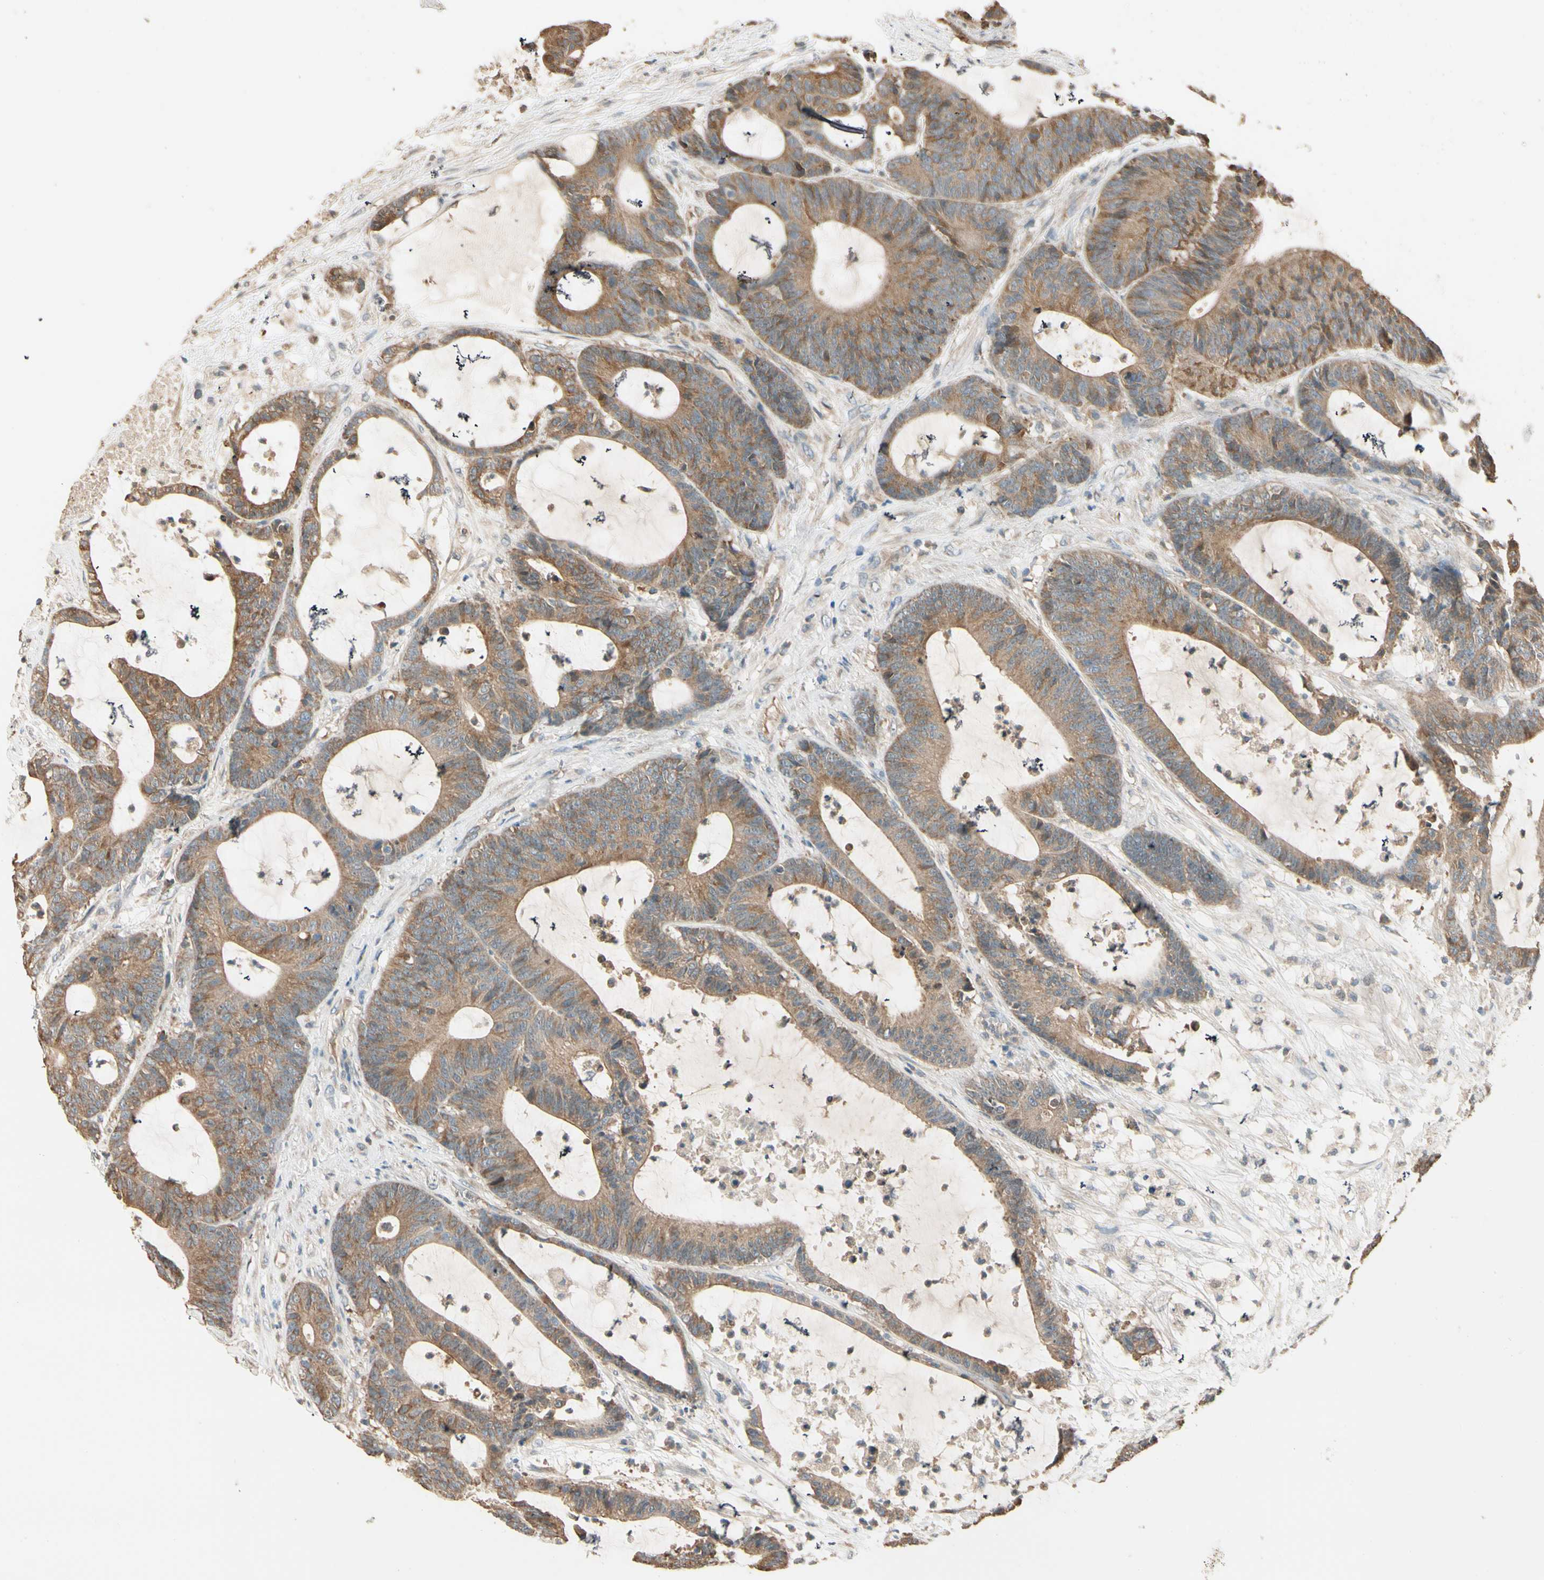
{"staining": {"intensity": "moderate", "quantity": ">75%", "location": "cytoplasmic/membranous"}, "tissue": "colorectal cancer", "cell_type": "Tumor cells", "image_type": "cancer", "snomed": [{"axis": "morphology", "description": "Adenocarcinoma, NOS"}, {"axis": "topography", "description": "Colon"}], "caption": "About >75% of tumor cells in human colorectal cancer demonstrate moderate cytoplasmic/membranous protein expression as visualized by brown immunohistochemical staining.", "gene": "TNFRSF21", "patient": {"sex": "female", "age": 84}}